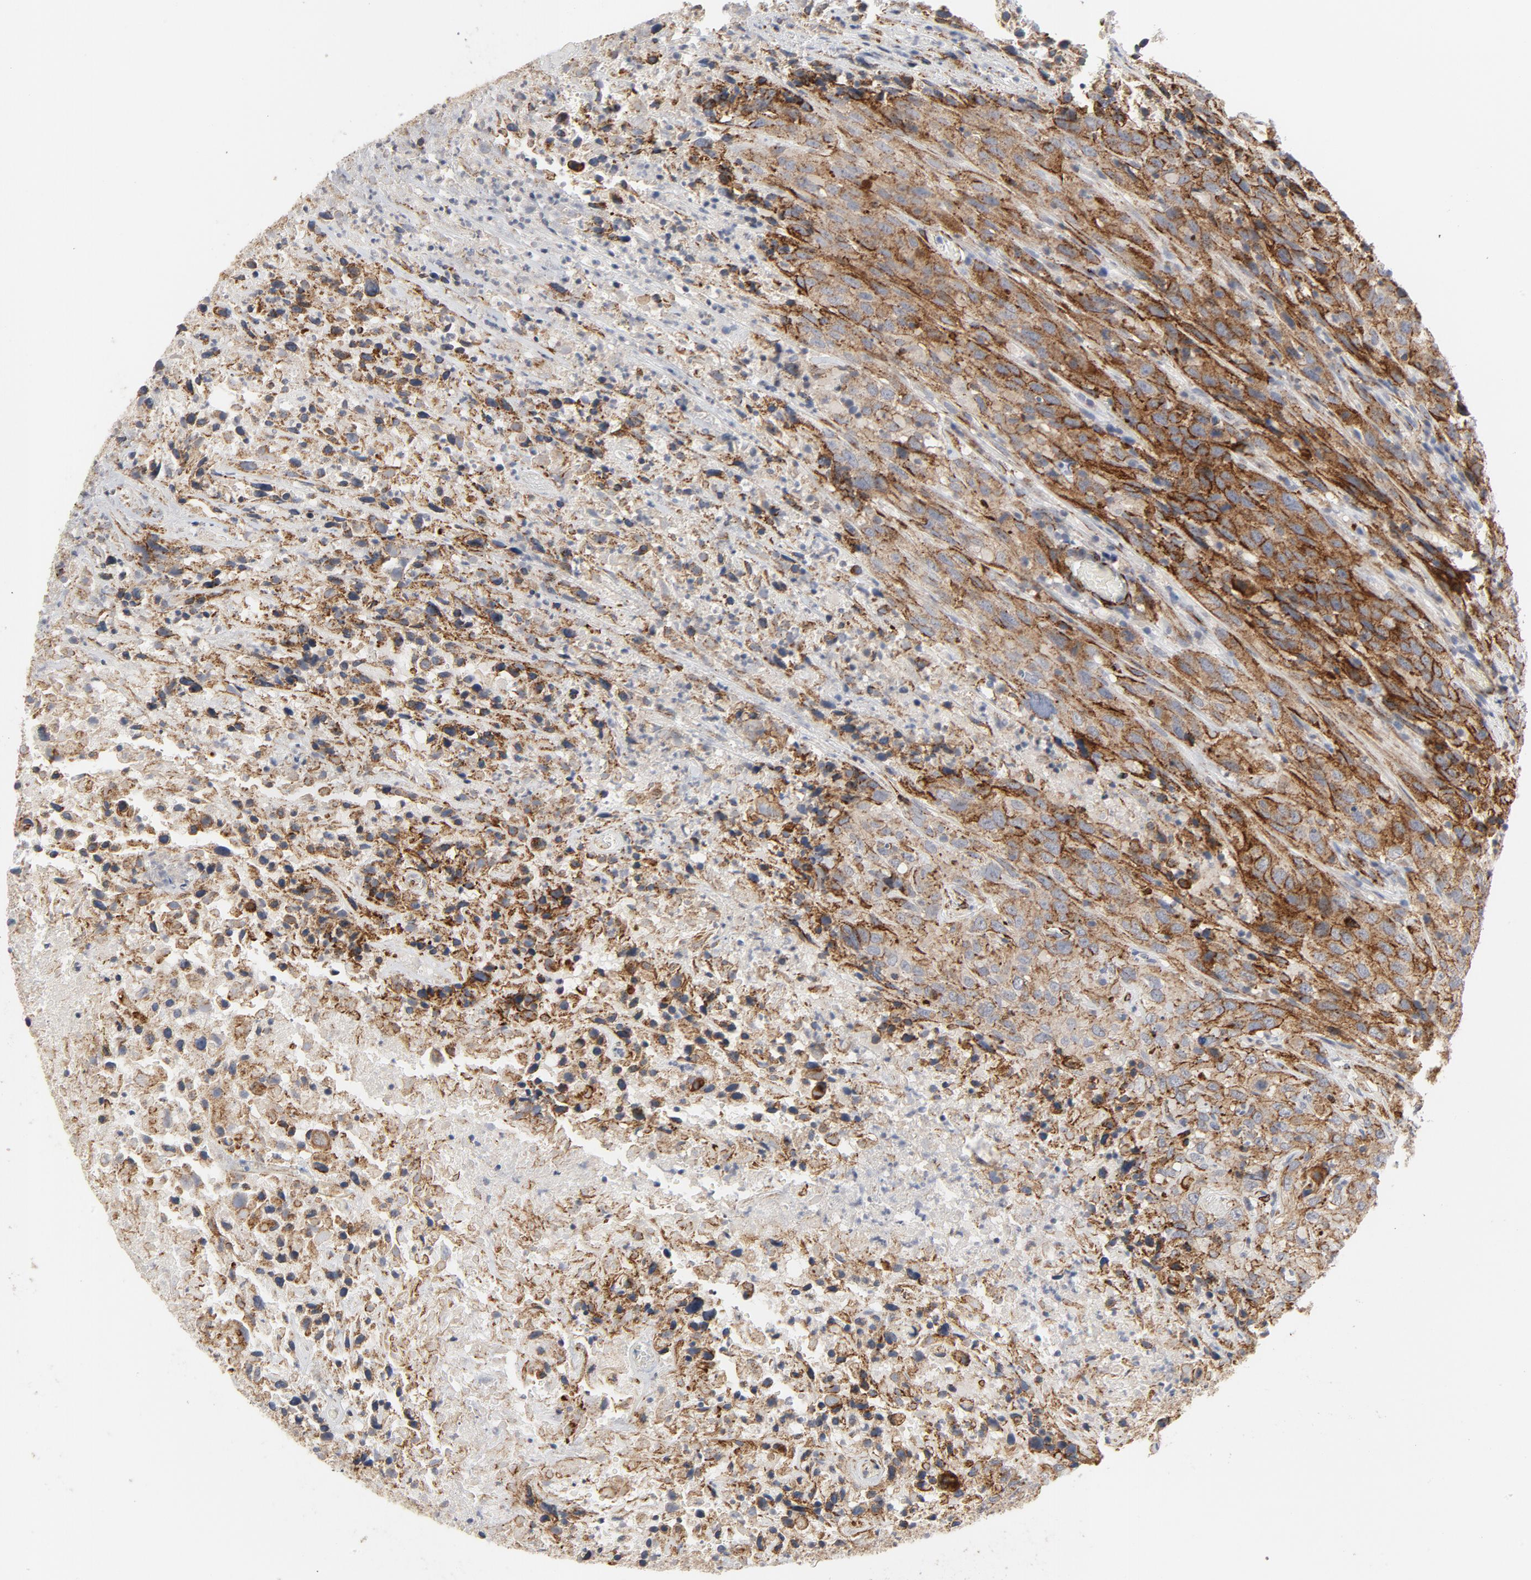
{"staining": {"intensity": "moderate", "quantity": ">75%", "location": "cytoplasmic/membranous"}, "tissue": "urothelial cancer", "cell_type": "Tumor cells", "image_type": "cancer", "snomed": [{"axis": "morphology", "description": "Urothelial carcinoma, High grade"}, {"axis": "topography", "description": "Urinary bladder"}], "caption": "Brown immunohistochemical staining in urothelial cancer exhibits moderate cytoplasmic/membranous staining in approximately >75% of tumor cells. The staining was performed using DAB (3,3'-diaminobenzidine) to visualize the protein expression in brown, while the nuclei were stained in blue with hematoxylin (Magnification: 20x).", "gene": "GNG2", "patient": {"sex": "male", "age": 61}}